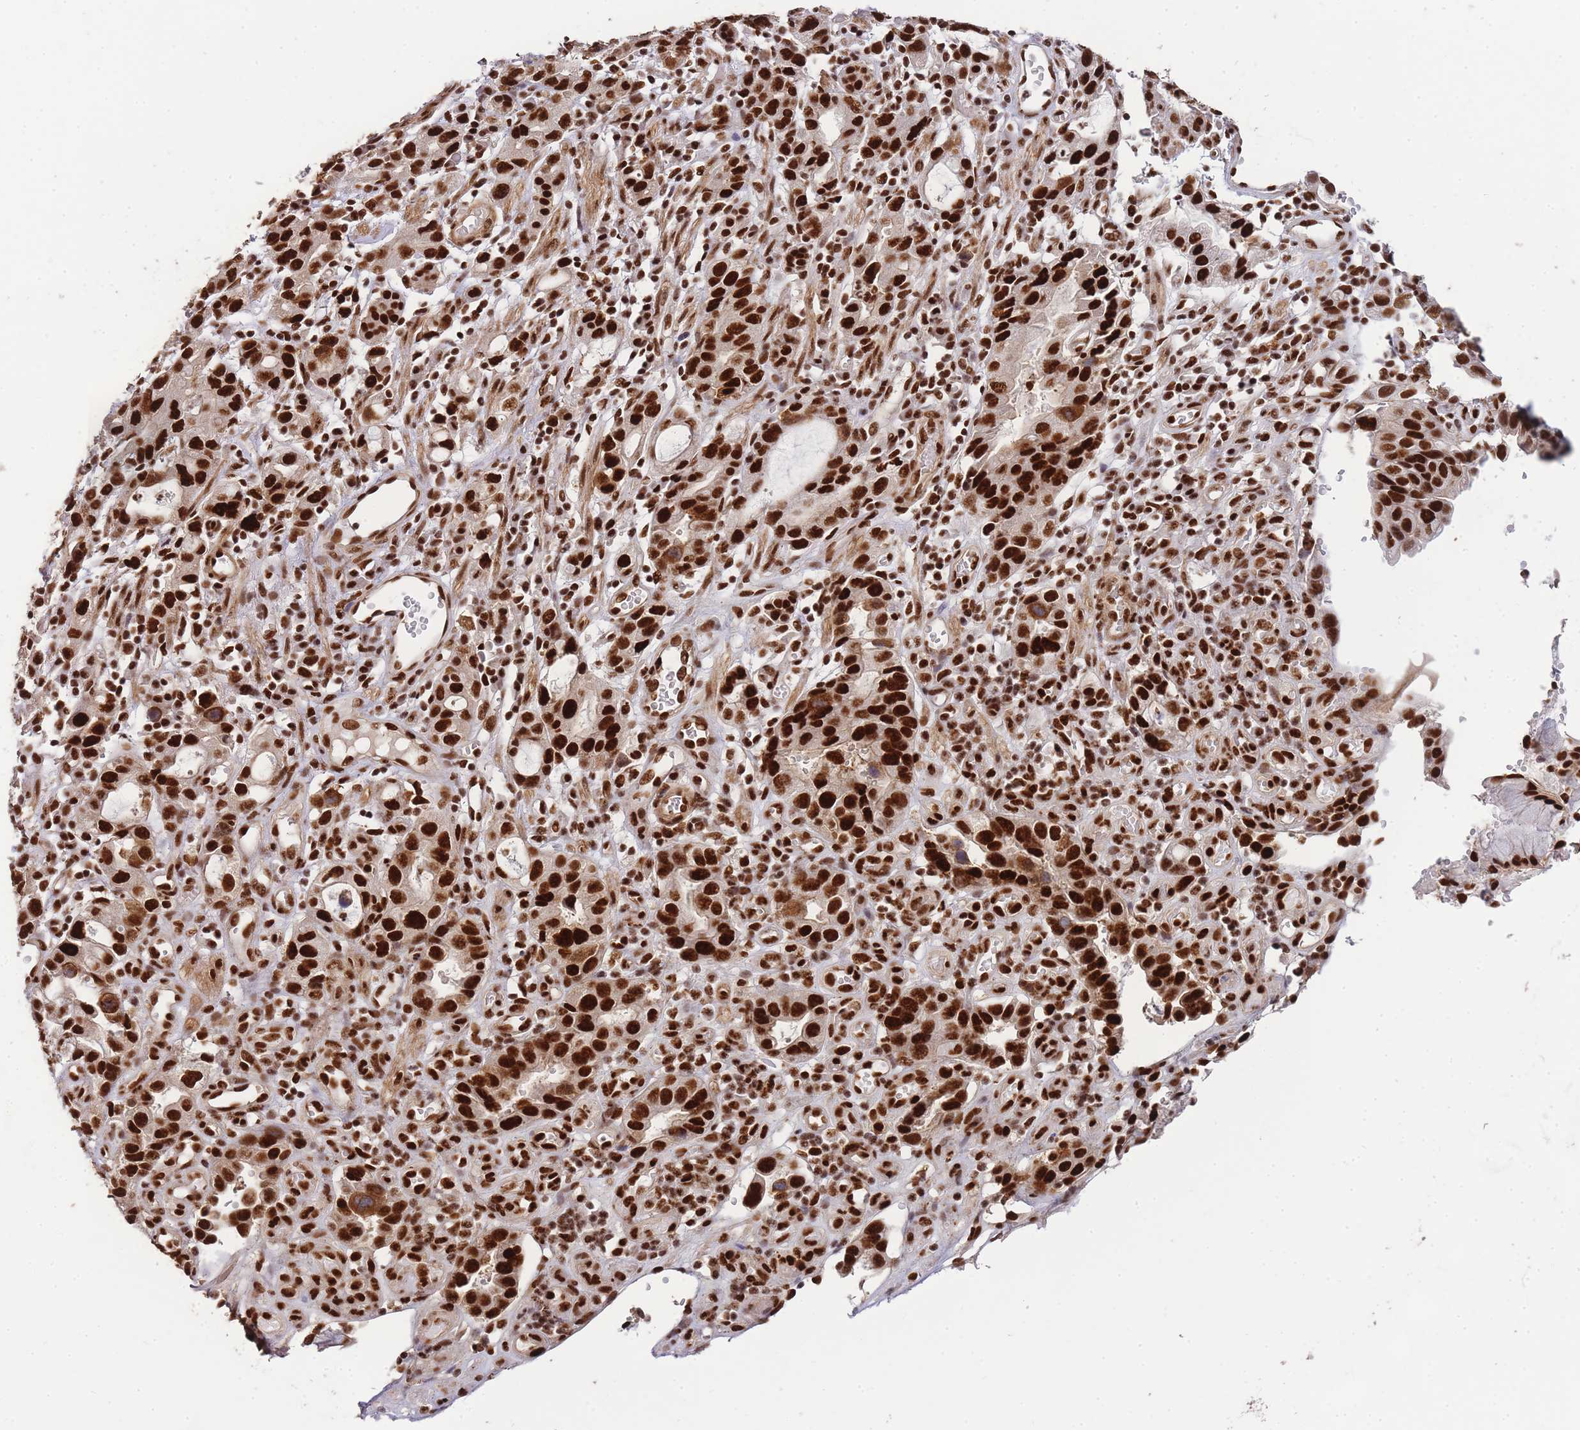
{"staining": {"intensity": "strong", "quantity": ">75%", "location": "nuclear"}, "tissue": "stomach cancer", "cell_type": "Tumor cells", "image_type": "cancer", "snomed": [{"axis": "morphology", "description": "Adenocarcinoma, NOS"}, {"axis": "topography", "description": "Stomach"}], "caption": "Approximately >75% of tumor cells in human stomach cancer (adenocarcinoma) reveal strong nuclear protein staining as visualized by brown immunohistochemical staining.", "gene": "PRKDC", "patient": {"sex": "male", "age": 55}}